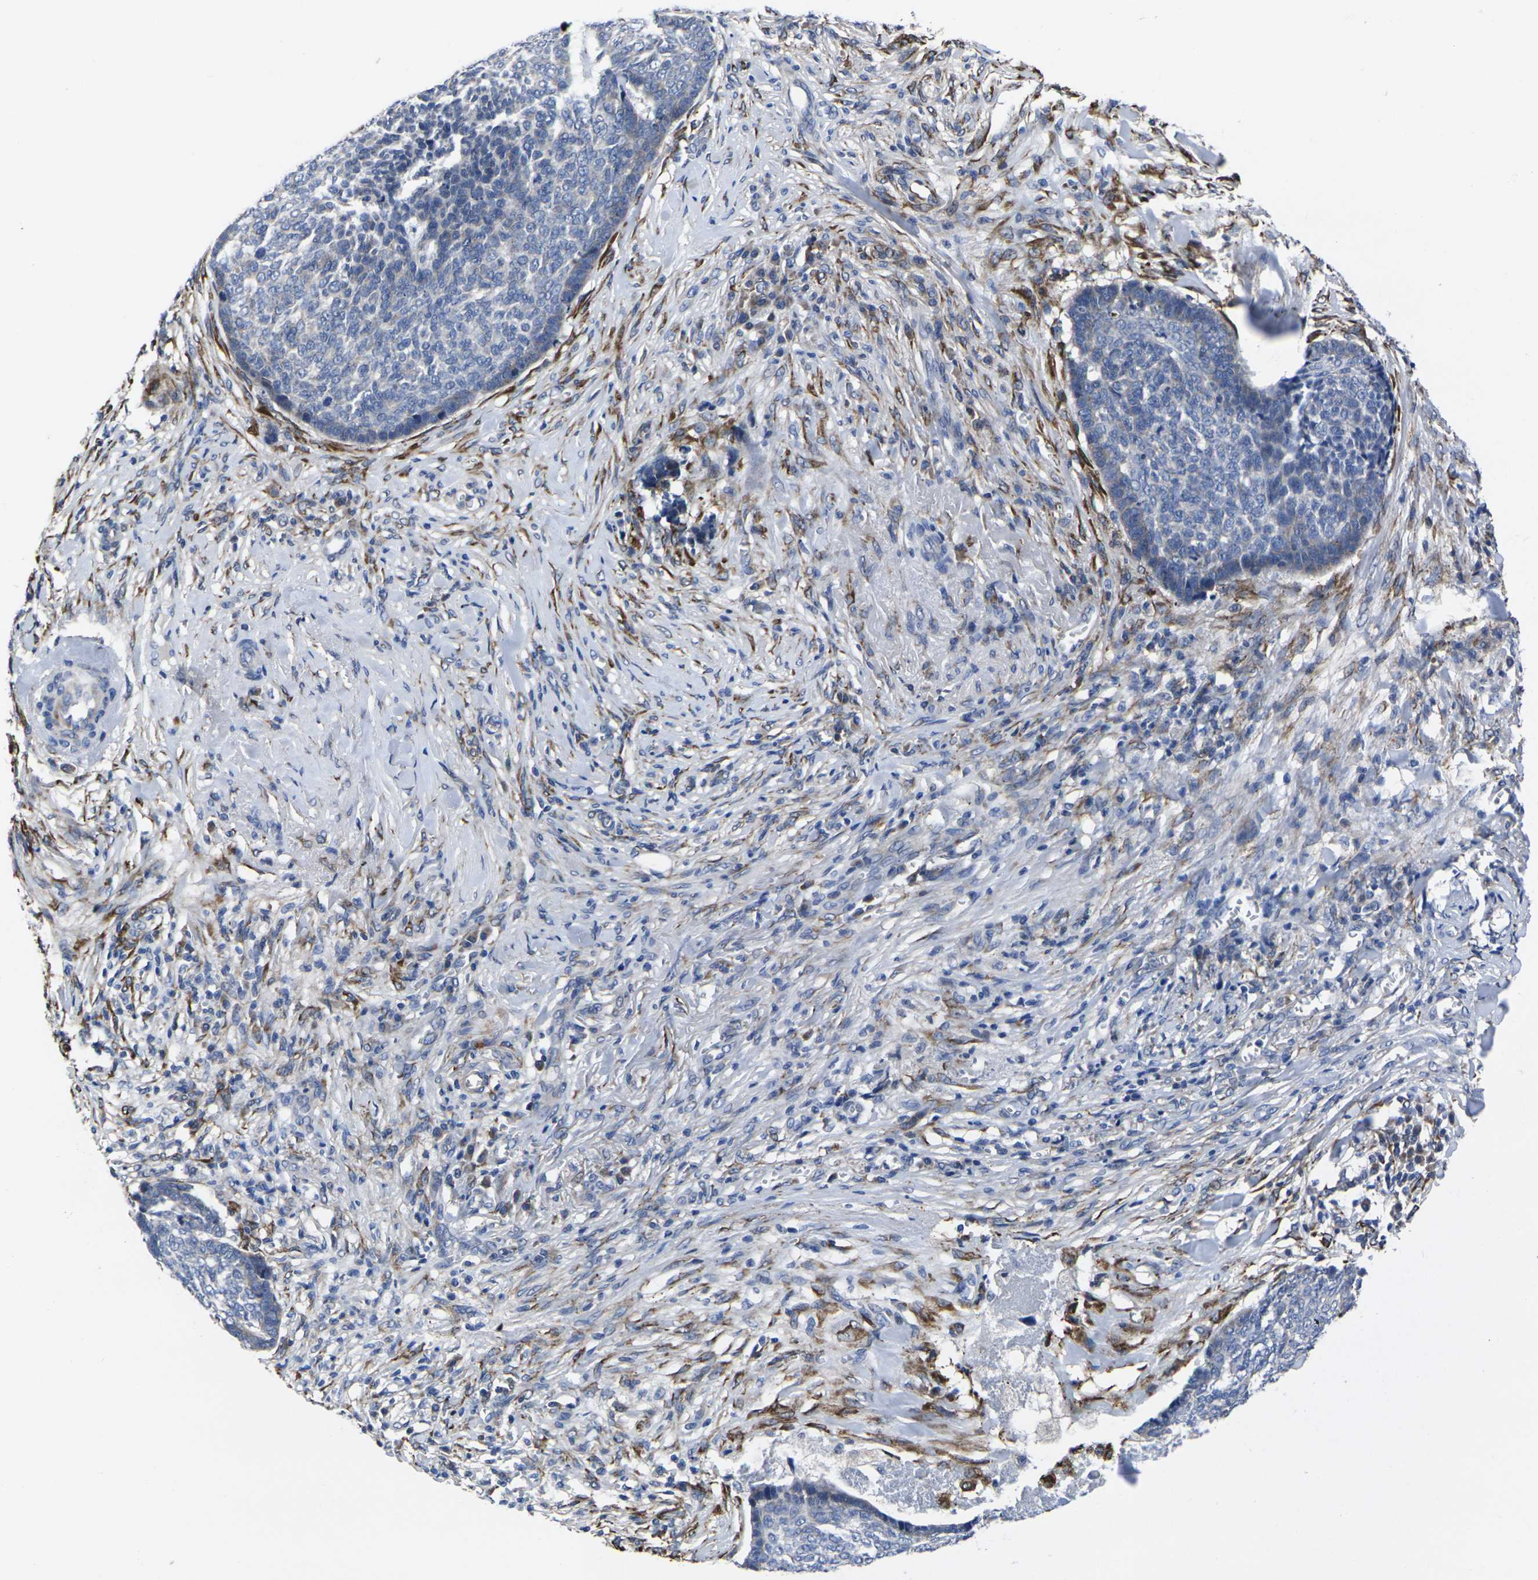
{"staining": {"intensity": "negative", "quantity": "none", "location": "none"}, "tissue": "skin cancer", "cell_type": "Tumor cells", "image_type": "cancer", "snomed": [{"axis": "morphology", "description": "Basal cell carcinoma"}, {"axis": "topography", "description": "Skin"}], "caption": "The photomicrograph demonstrates no significant positivity in tumor cells of skin cancer.", "gene": "CYP2C8", "patient": {"sex": "male", "age": 84}}